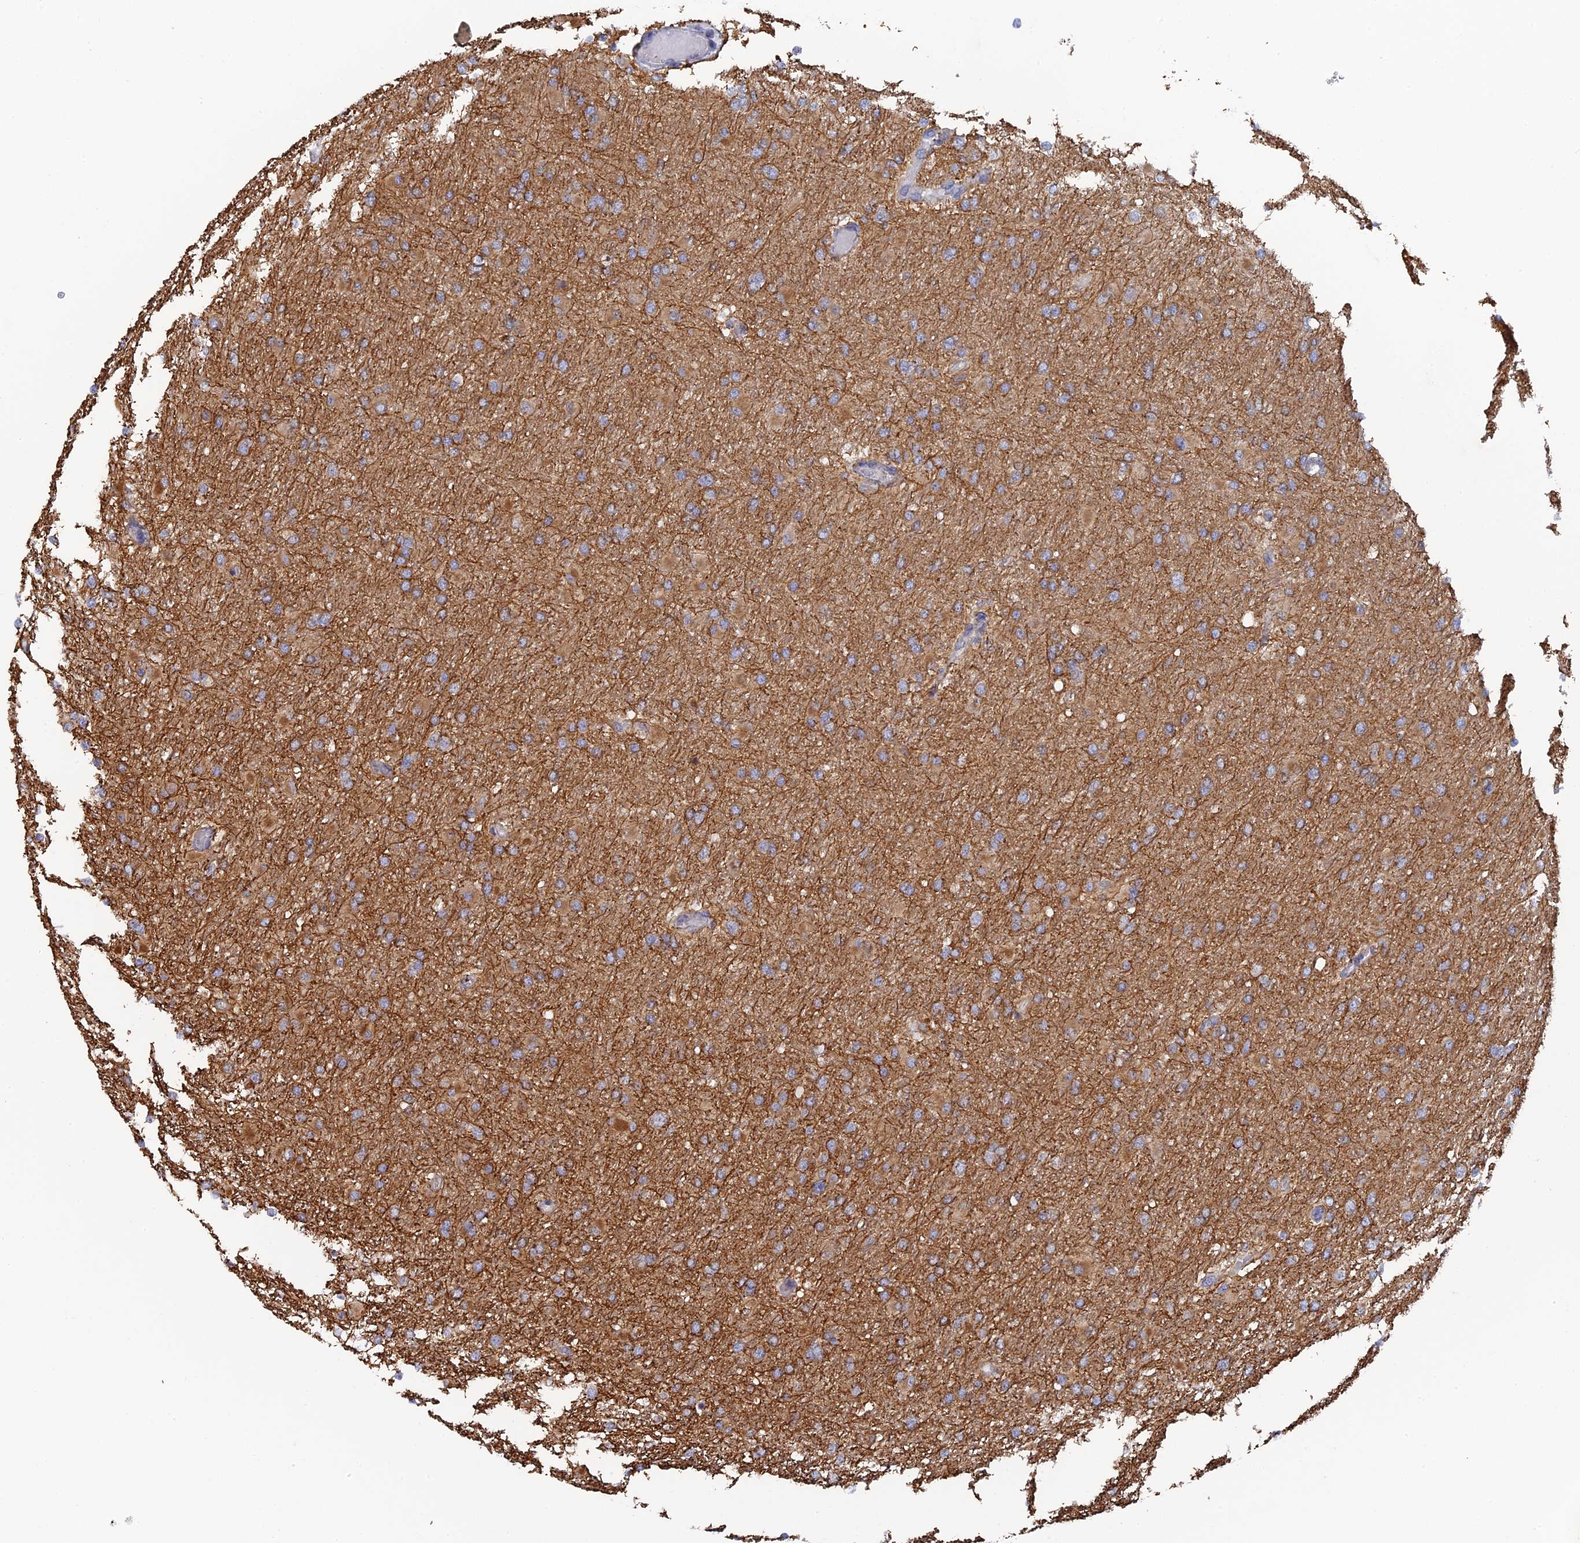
{"staining": {"intensity": "moderate", "quantity": ">75%", "location": "cytoplasmic/membranous"}, "tissue": "glioma", "cell_type": "Tumor cells", "image_type": "cancer", "snomed": [{"axis": "morphology", "description": "Glioma, malignant, High grade"}, {"axis": "topography", "description": "Cerebral cortex"}], "caption": "There is medium levels of moderate cytoplasmic/membranous staining in tumor cells of glioma, as demonstrated by immunohistochemical staining (brown color).", "gene": "MIGA2", "patient": {"sex": "female", "age": 36}}